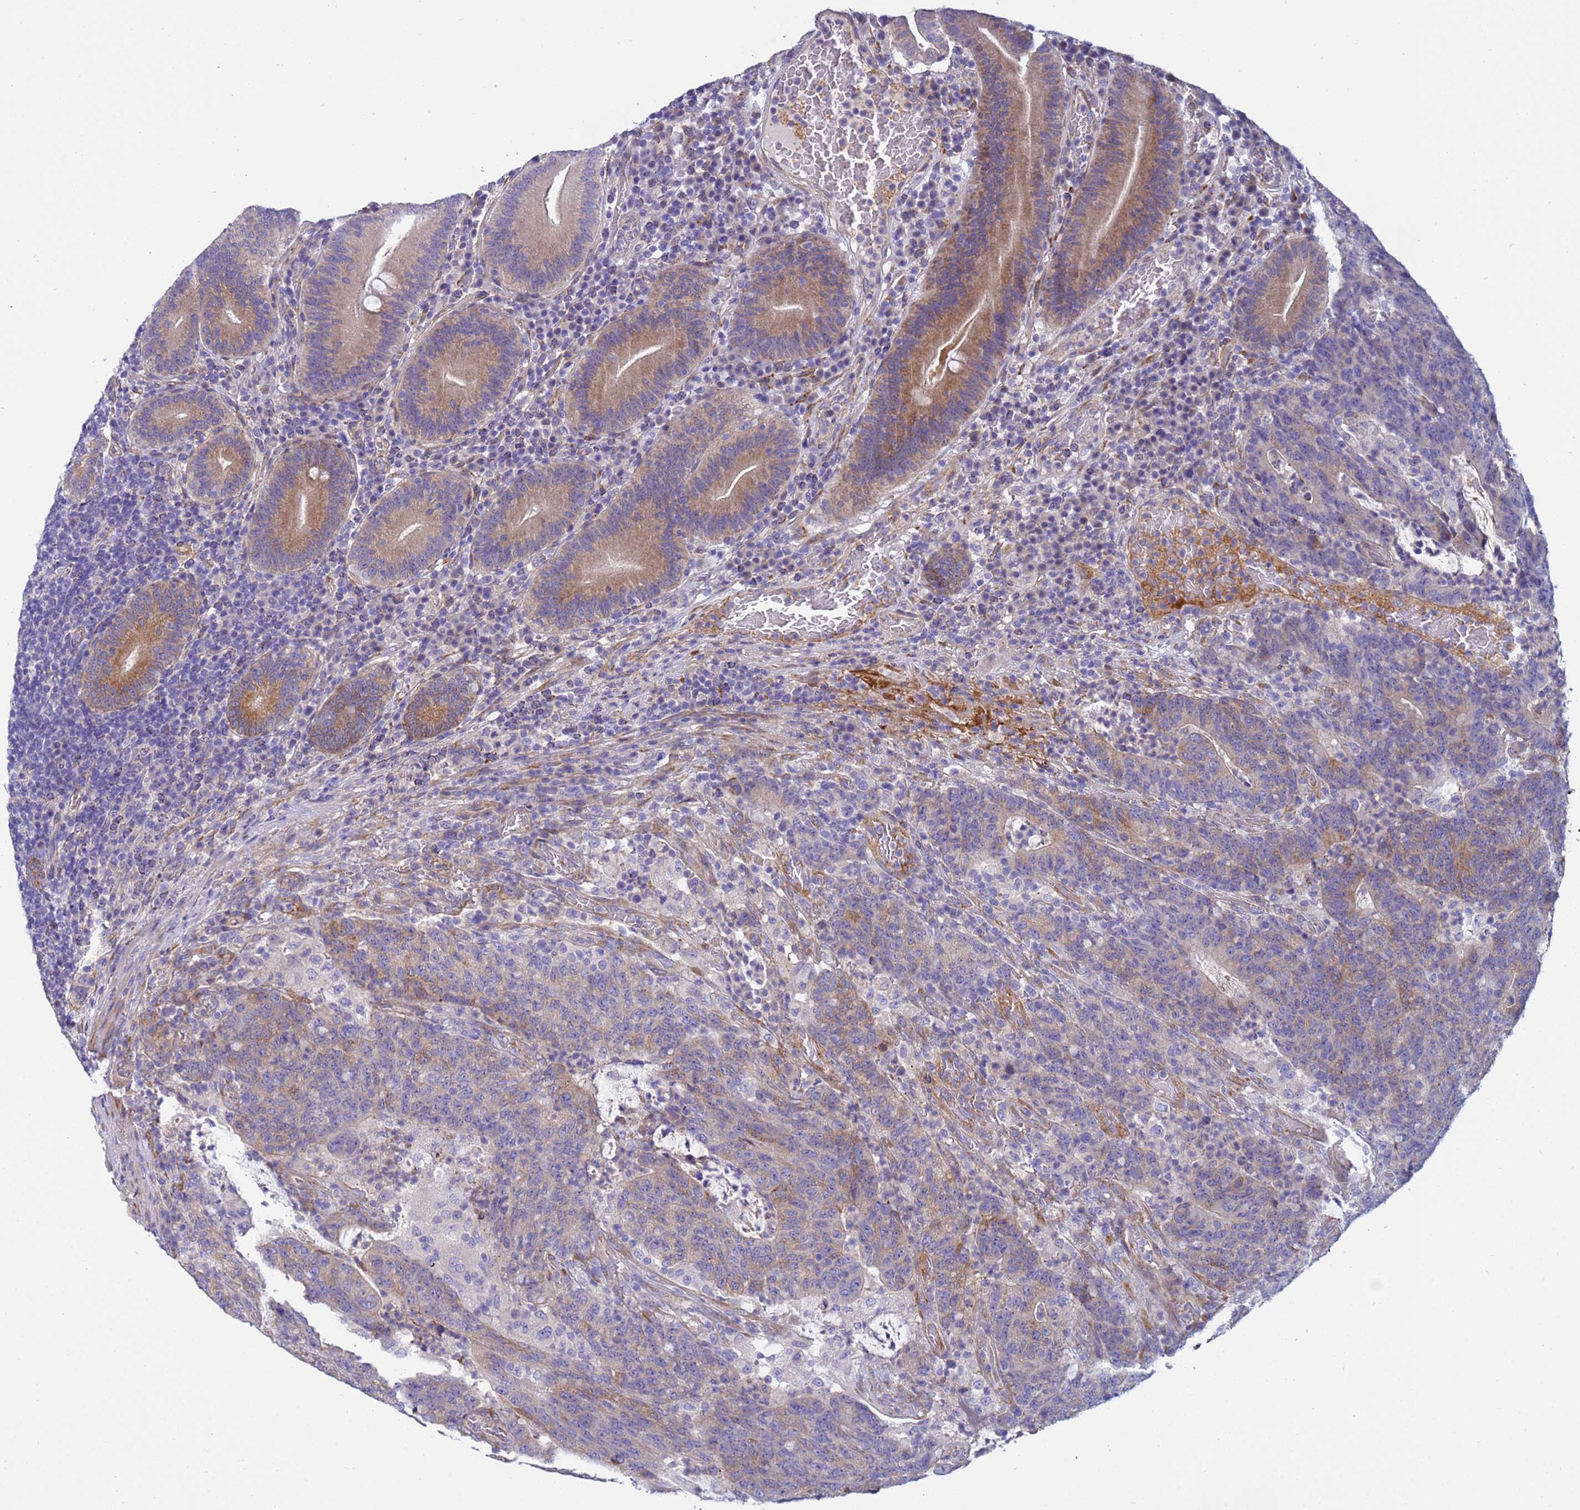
{"staining": {"intensity": "weak", "quantity": "25%-75%", "location": "cytoplasmic/membranous"}, "tissue": "colorectal cancer", "cell_type": "Tumor cells", "image_type": "cancer", "snomed": [{"axis": "morphology", "description": "Normal tissue, NOS"}, {"axis": "morphology", "description": "Adenocarcinoma, NOS"}, {"axis": "topography", "description": "Colon"}], "caption": "Immunohistochemistry (IHC) of colorectal adenocarcinoma displays low levels of weak cytoplasmic/membranous expression in about 25%-75% of tumor cells.", "gene": "TRPC6", "patient": {"sex": "female", "age": 75}}